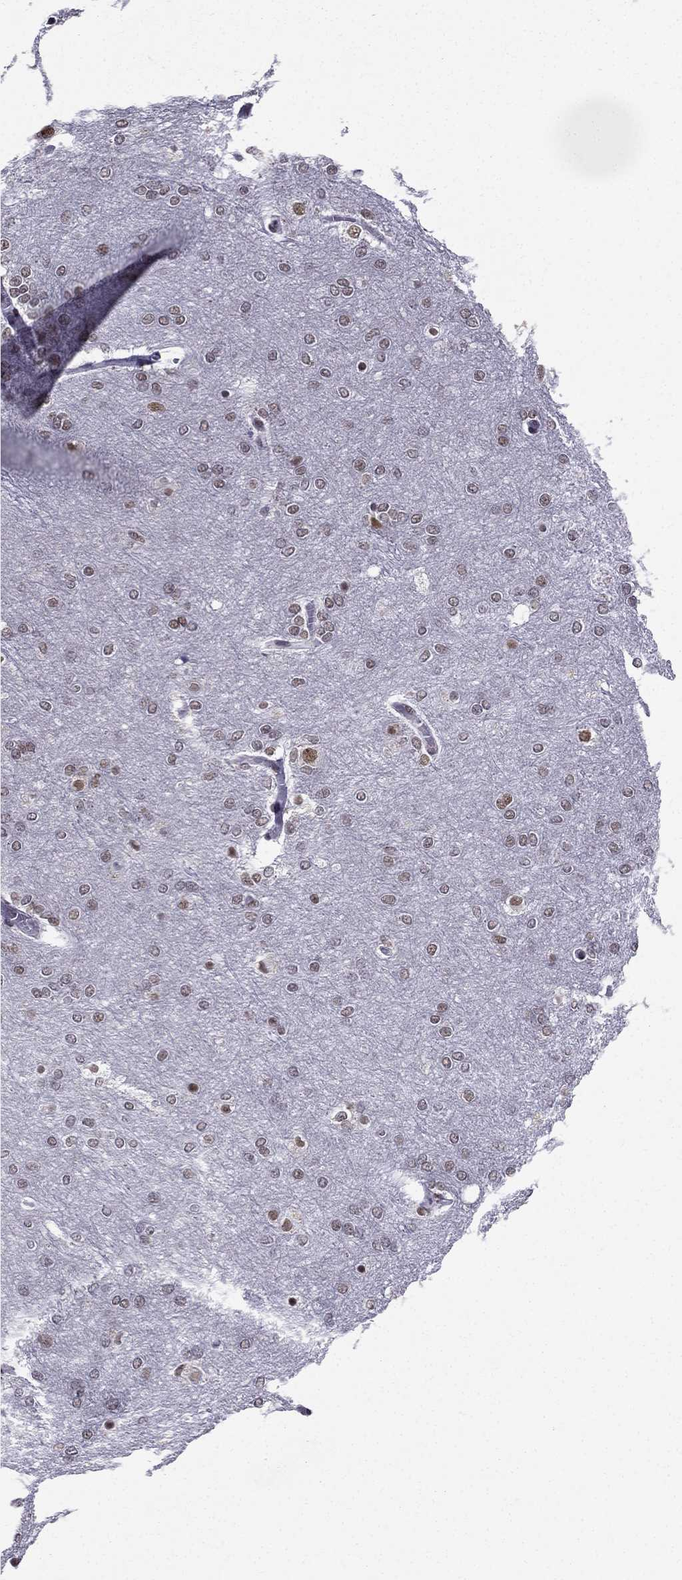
{"staining": {"intensity": "weak", "quantity": ">75%", "location": "nuclear"}, "tissue": "glioma", "cell_type": "Tumor cells", "image_type": "cancer", "snomed": [{"axis": "morphology", "description": "Glioma, malignant, High grade"}, {"axis": "topography", "description": "Brain"}], "caption": "Immunohistochemical staining of human malignant glioma (high-grade) exhibits weak nuclear protein expression in about >75% of tumor cells.", "gene": "ZNF420", "patient": {"sex": "female", "age": 61}}